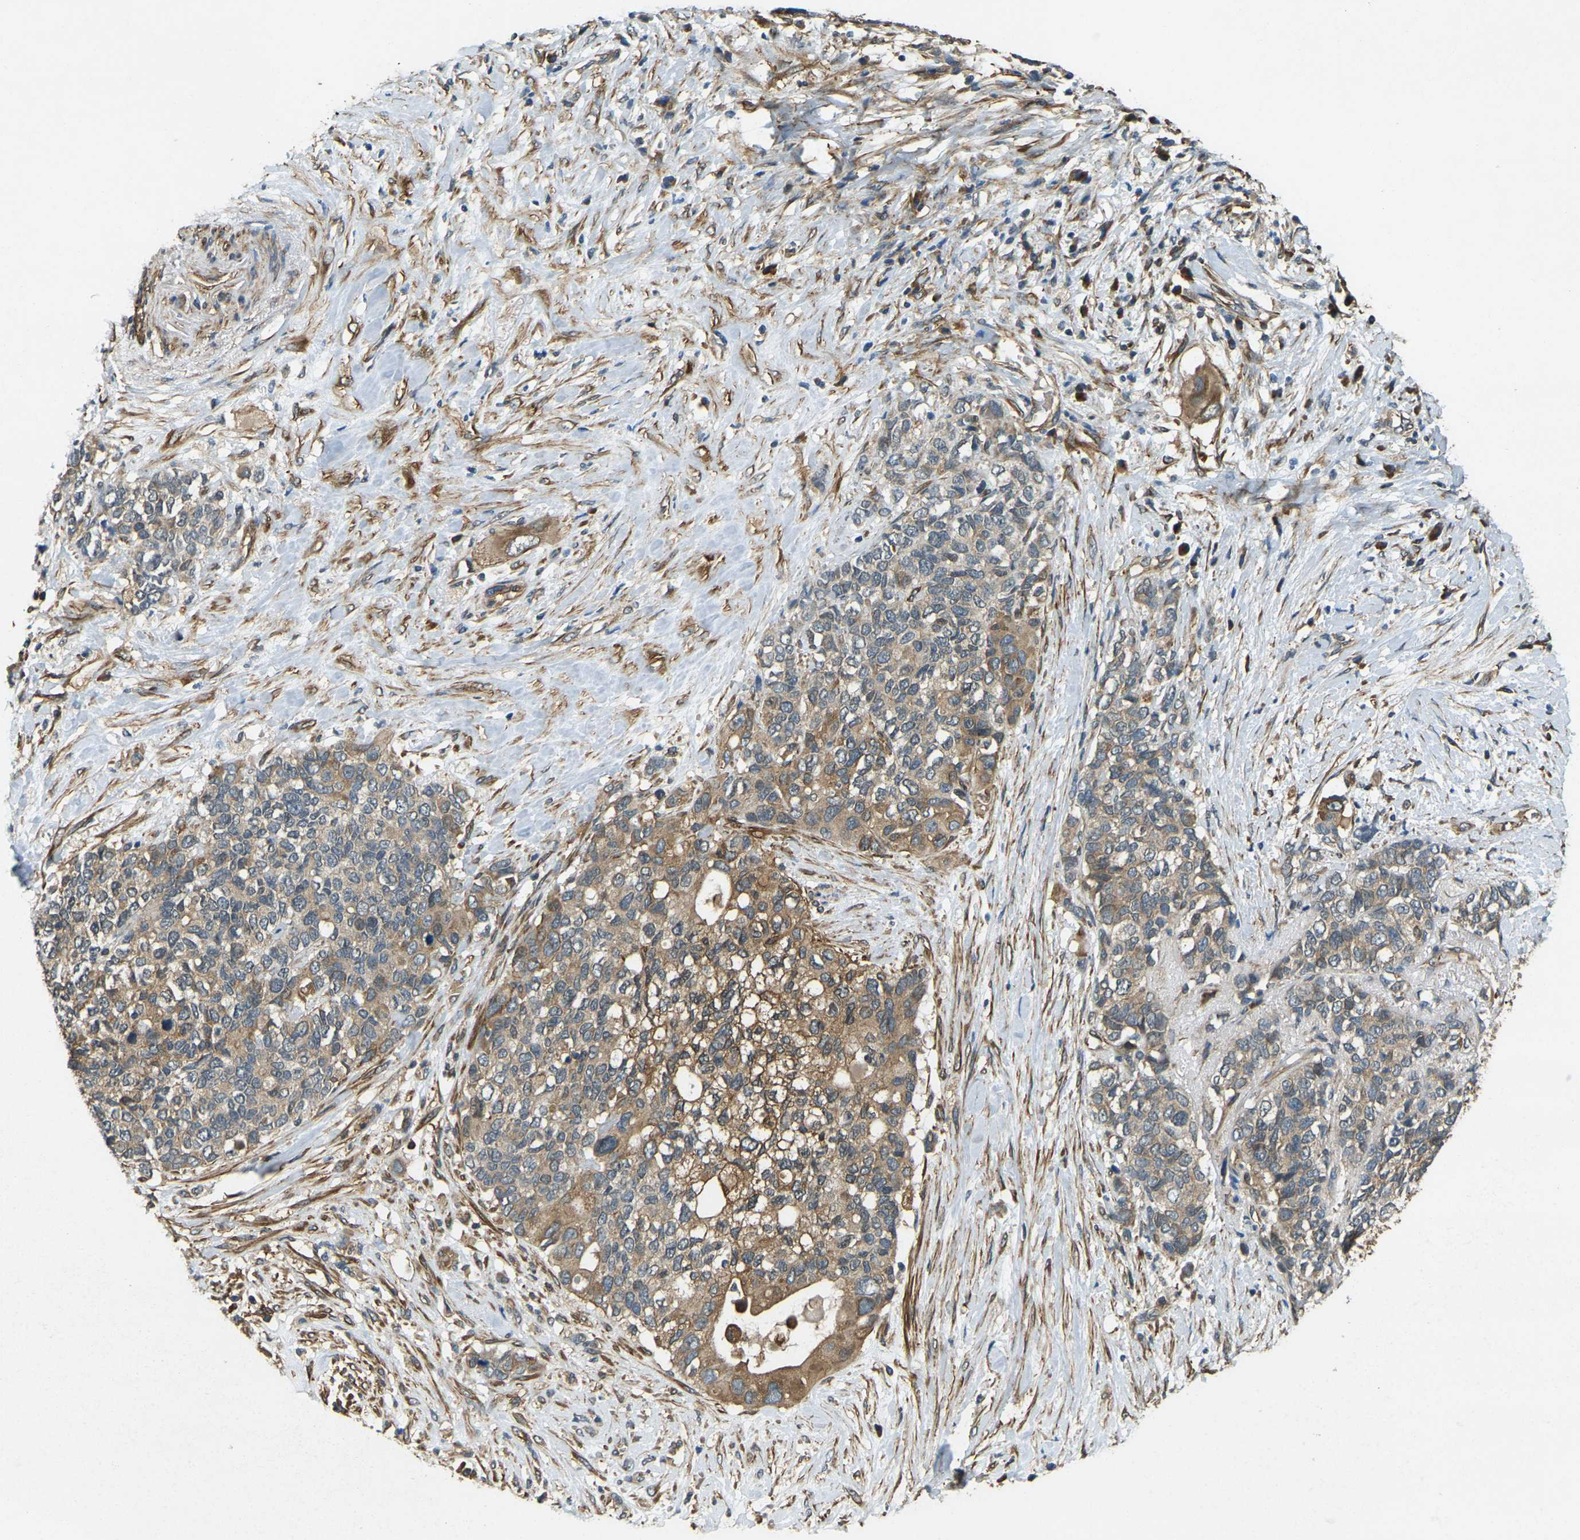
{"staining": {"intensity": "moderate", "quantity": ">75%", "location": "cytoplasmic/membranous"}, "tissue": "pancreatic cancer", "cell_type": "Tumor cells", "image_type": "cancer", "snomed": [{"axis": "morphology", "description": "Adenocarcinoma, NOS"}, {"axis": "topography", "description": "Pancreas"}], "caption": "Pancreatic cancer (adenocarcinoma) stained for a protein (brown) shows moderate cytoplasmic/membranous positive staining in about >75% of tumor cells.", "gene": "ERGIC1", "patient": {"sex": "female", "age": 56}}